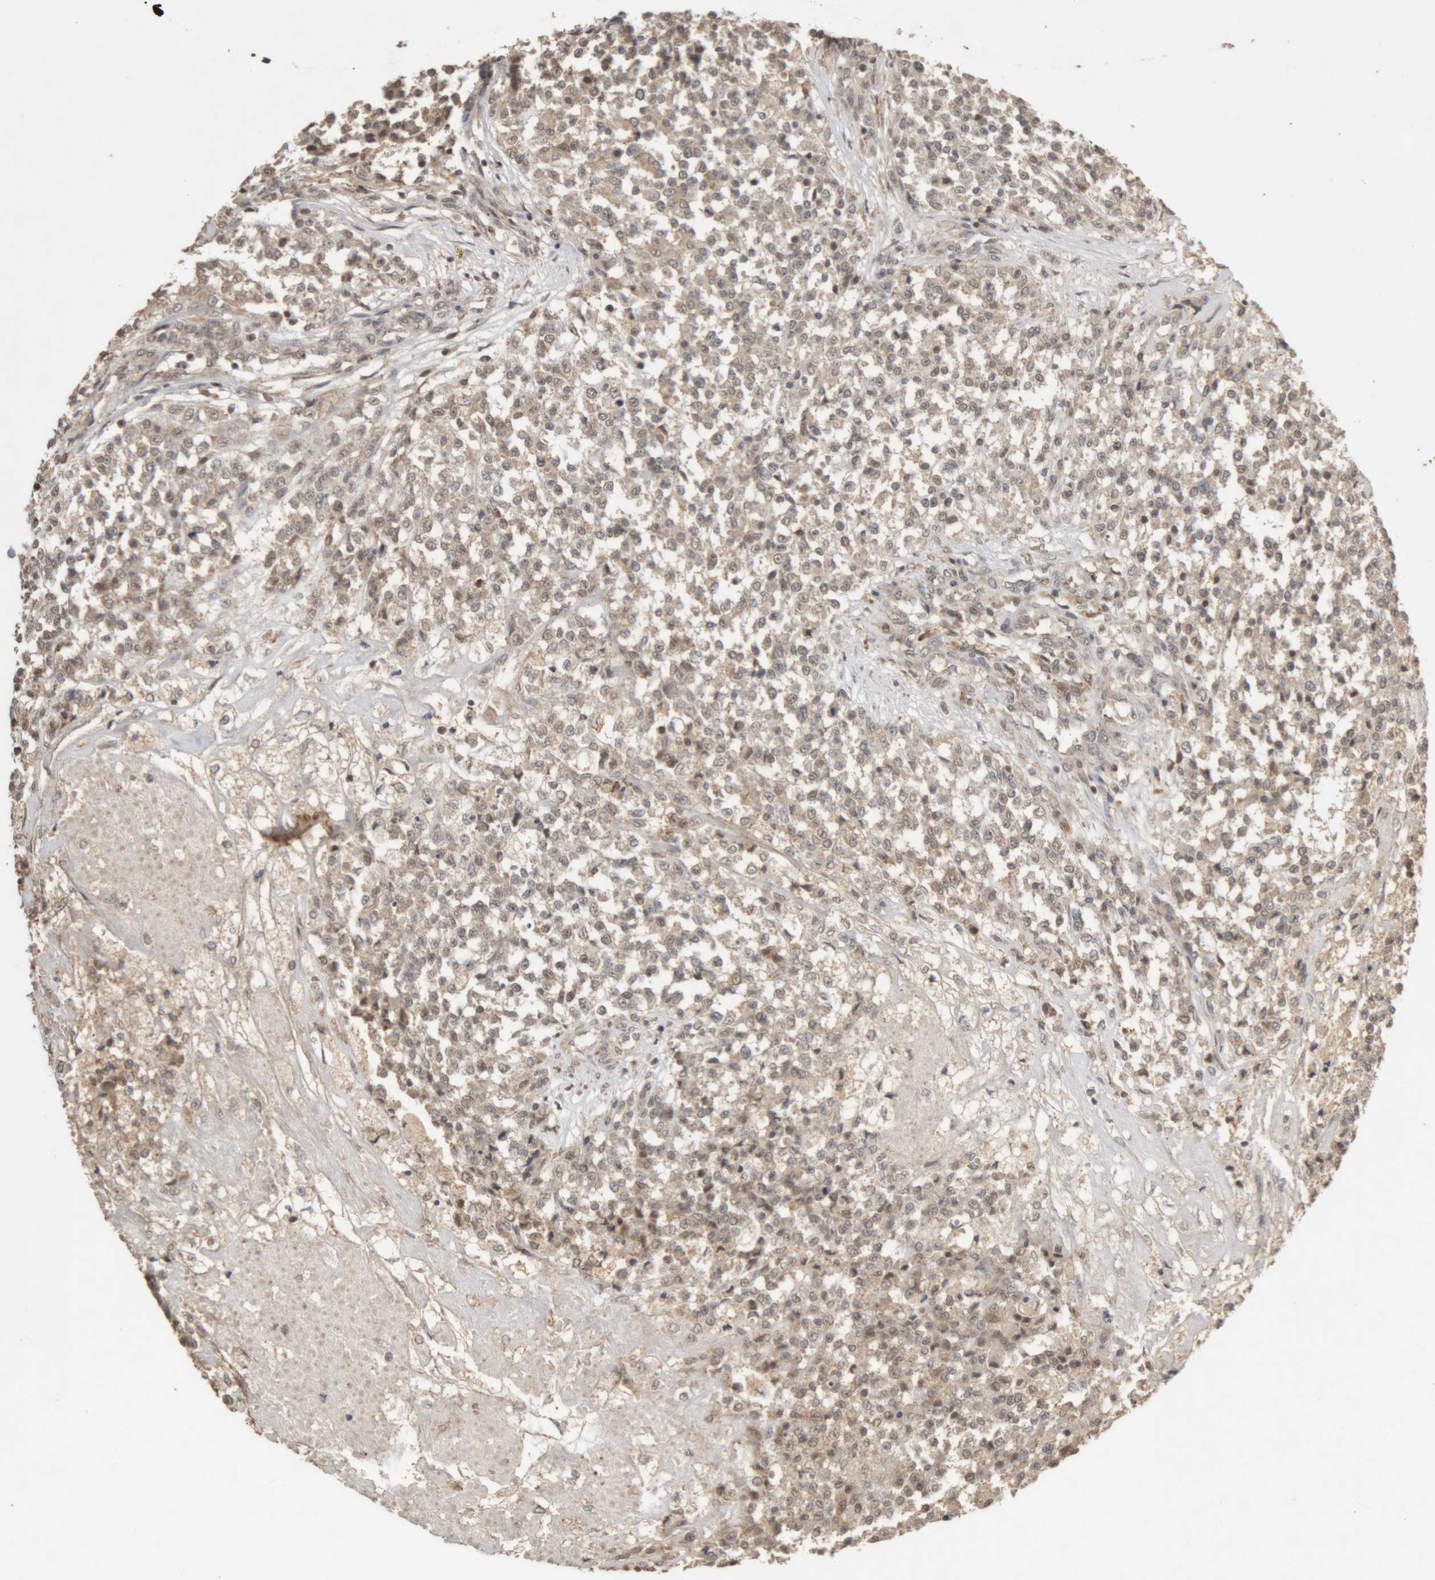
{"staining": {"intensity": "weak", "quantity": "25%-75%", "location": "cytoplasmic/membranous,nuclear"}, "tissue": "testis cancer", "cell_type": "Tumor cells", "image_type": "cancer", "snomed": [{"axis": "morphology", "description": "Seminoma, NOS"}, {"axis": "topography", "description": "Testis"}], "caption": "Seminoma (testis) tissue demonstrates weak cytoplasmic/membranous and nuclear positivity in approximately 25%-75% of tumor cells (Stains: DAB (3,3'-diaminobenzidine) in brown, nuclei in blue, Microscopy: brightfield microscopy at high magnification).", "gene": "KEAP1", "patient": {"sex": "male", "age": 59}}